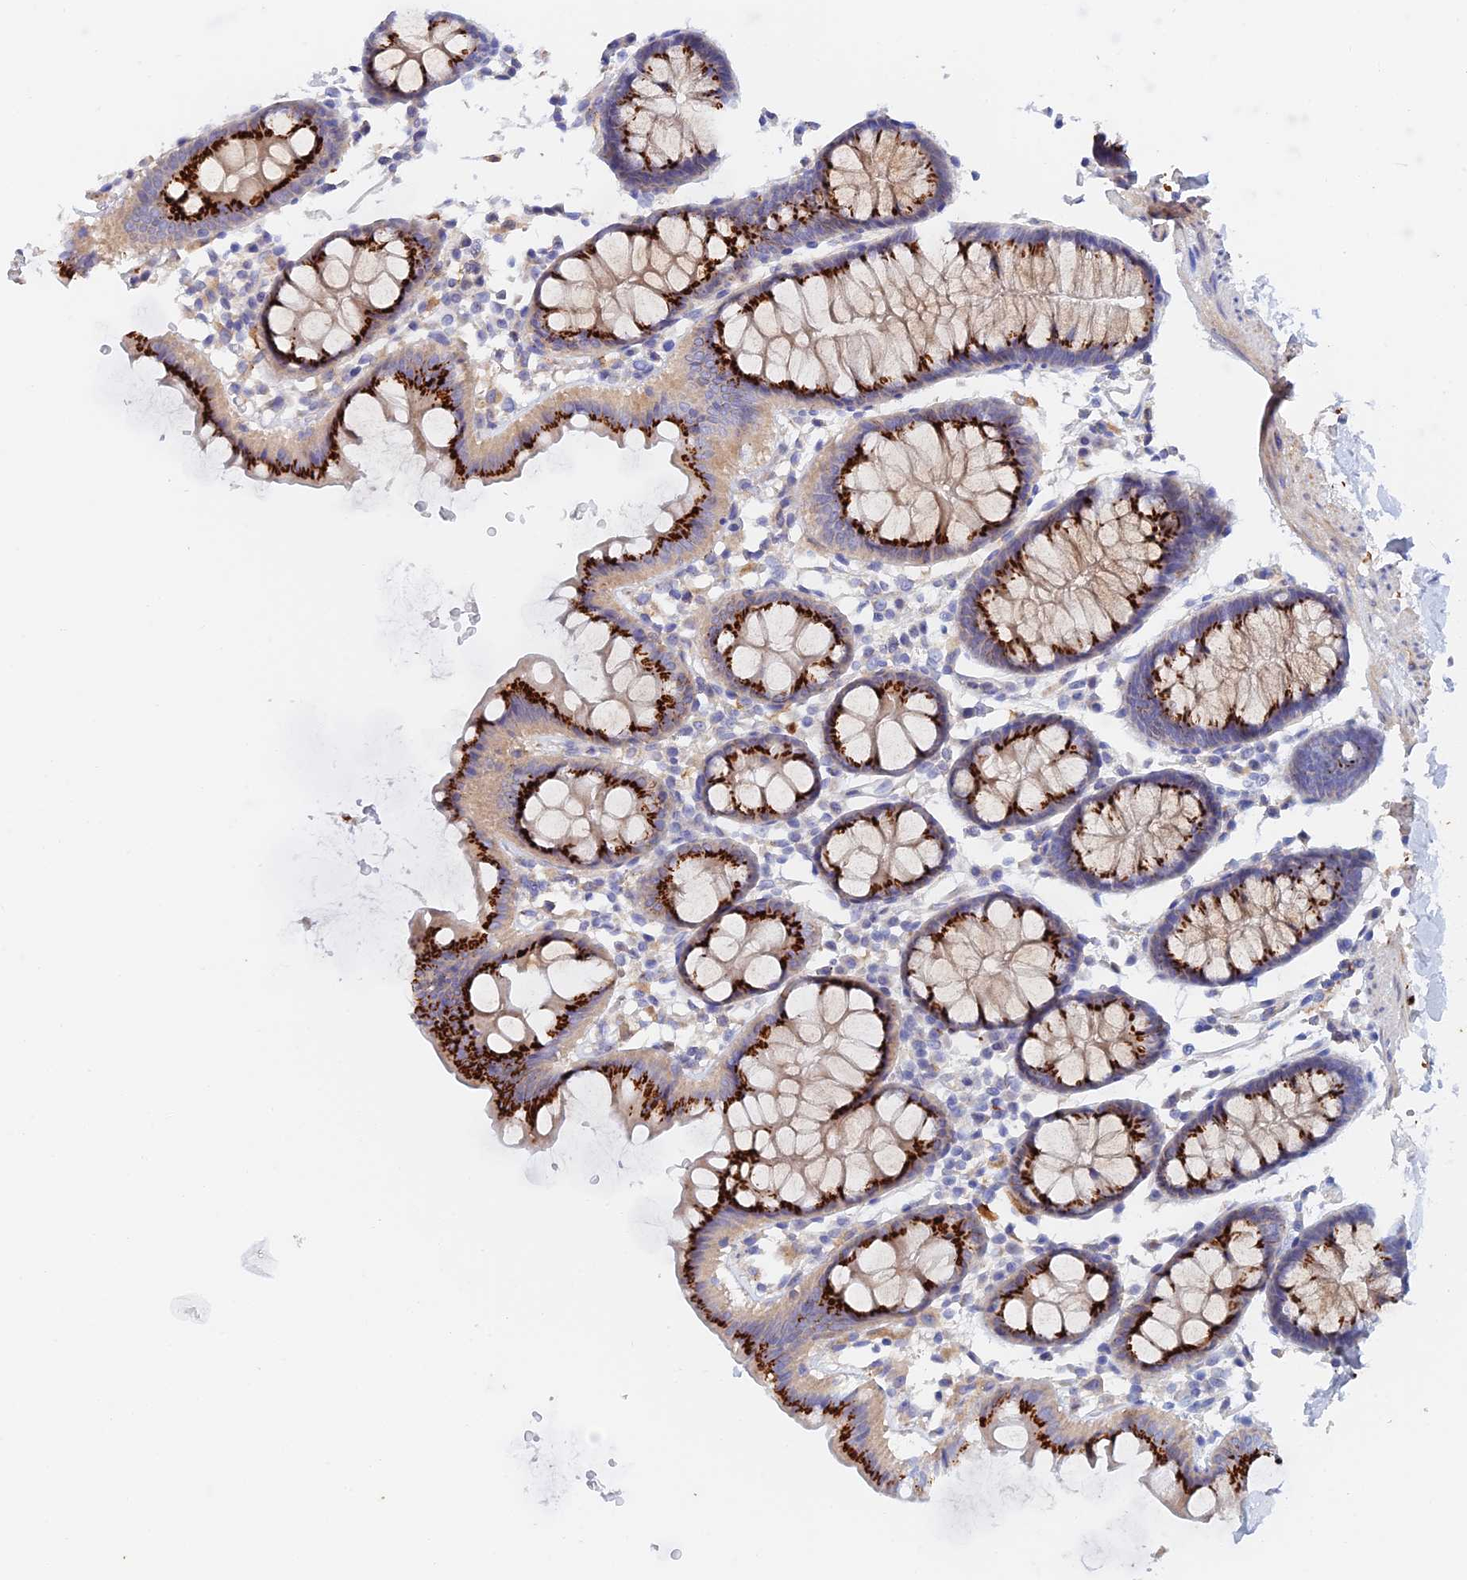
{"staining": {"intensity": "negative", "quantity": "none", "location": "none"}, "tissue": "colon", "cell_type": "Endothelial cells", "image_type": "normal", "snomed": [{"axis": "morphology", "description": "Normal tissue, NOS"}, {"axis": "topography", "description": "Colon"}], "caption": "DAB (3,3'-diaminobenzidine) immunohistochemical staining of benign human colon displays no significant positivity in endothelial cells. (Immunohistochemistry (ihc), brightfield microscopy, high magnification).", "gene": "SLC24A3", "patient": {"sex": "male", "age": 75}}